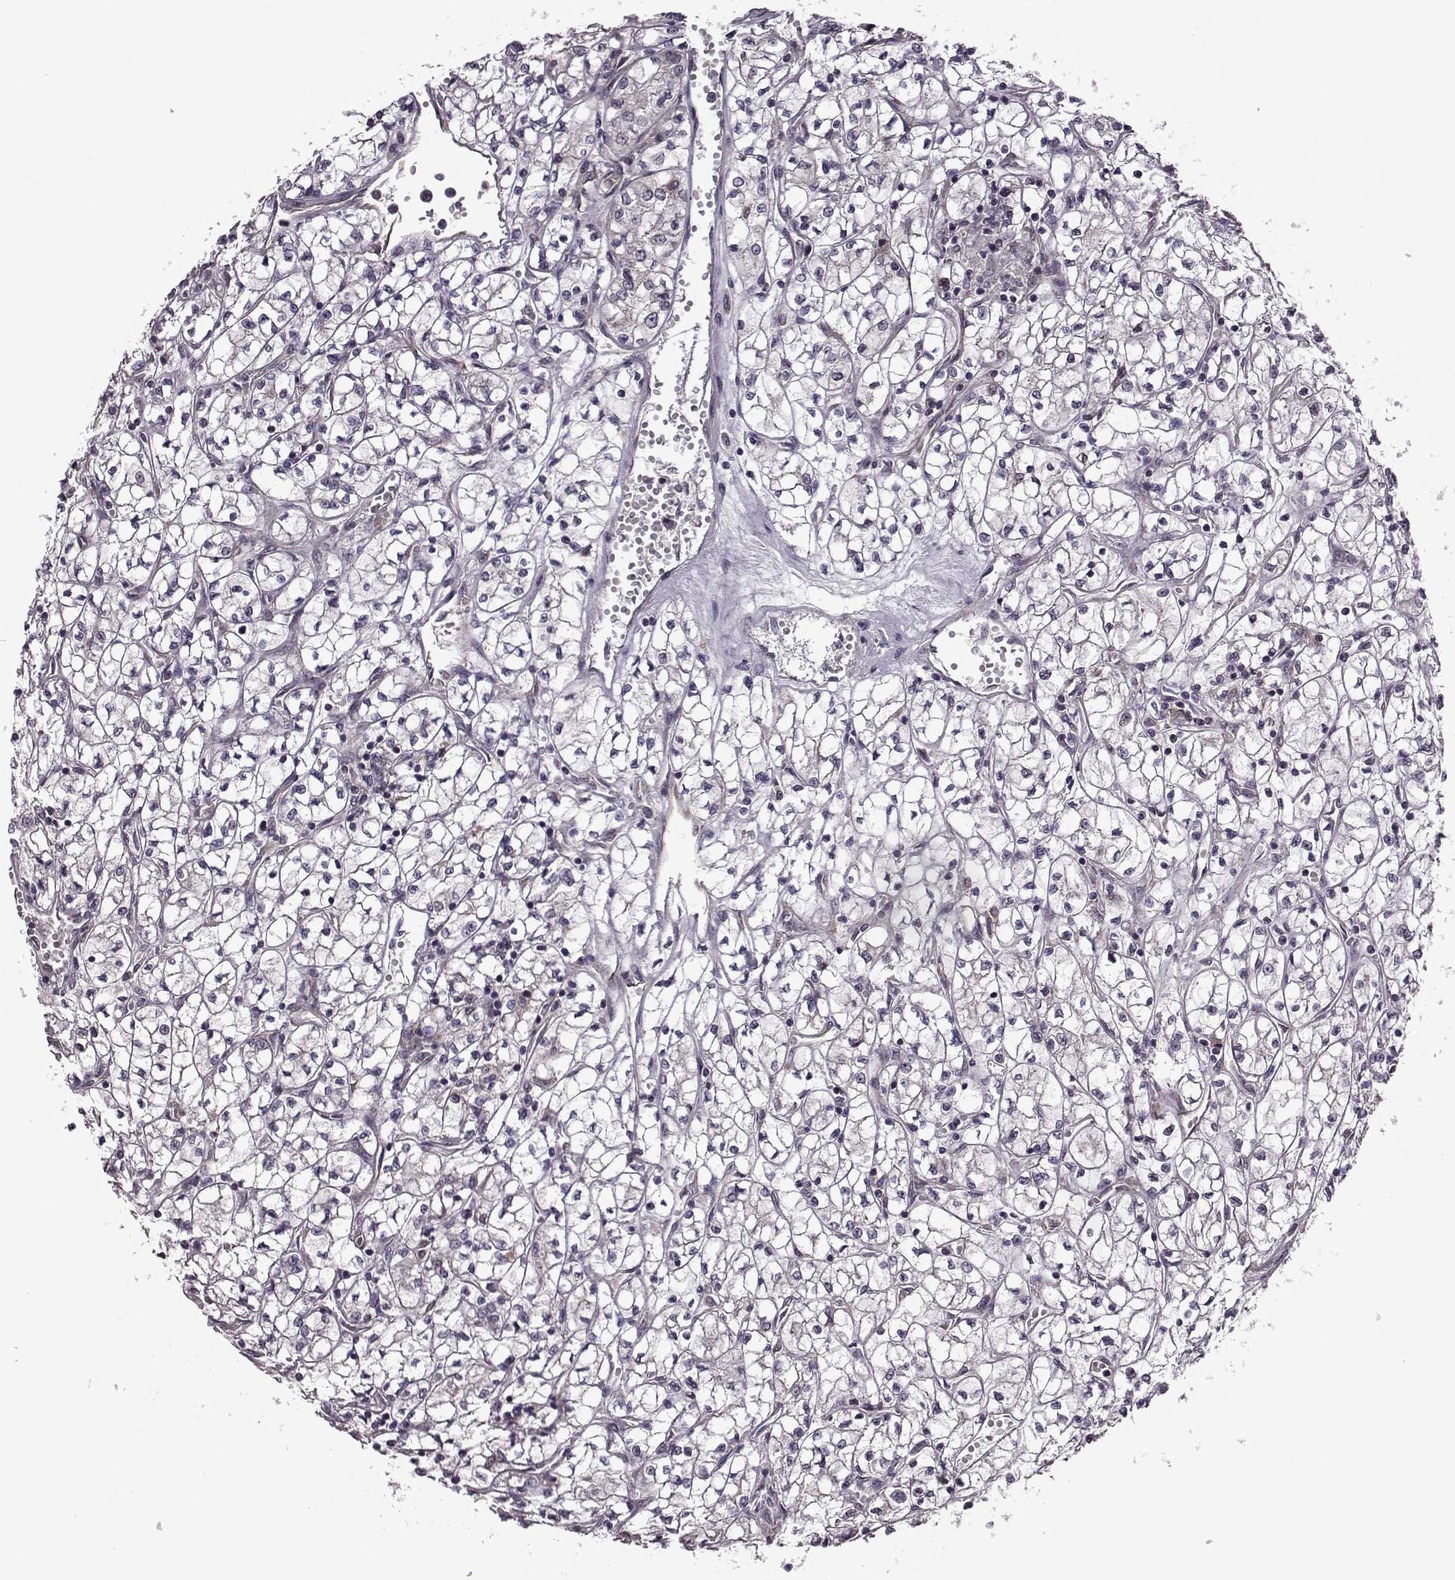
{"staining": {"intensity": "negative", "quantity": "none", "location": "none"}, "tissue": "renal cancer", "cell_type": "Tumor cells", "image_type": "cancer", "snomed": [{"axis": "morphology", "description": "Adenocarcinoma, NOS"}, {"axis": "topography", "description": "Kidney"}], "caption": "Renal cancer (adenocarcinoma) stained for a protein using immunohistochemistry (IHC) demonstrates no staining tumor cells.", "gene": "URI1", "patient": {"sex": "female", "age": 64}}